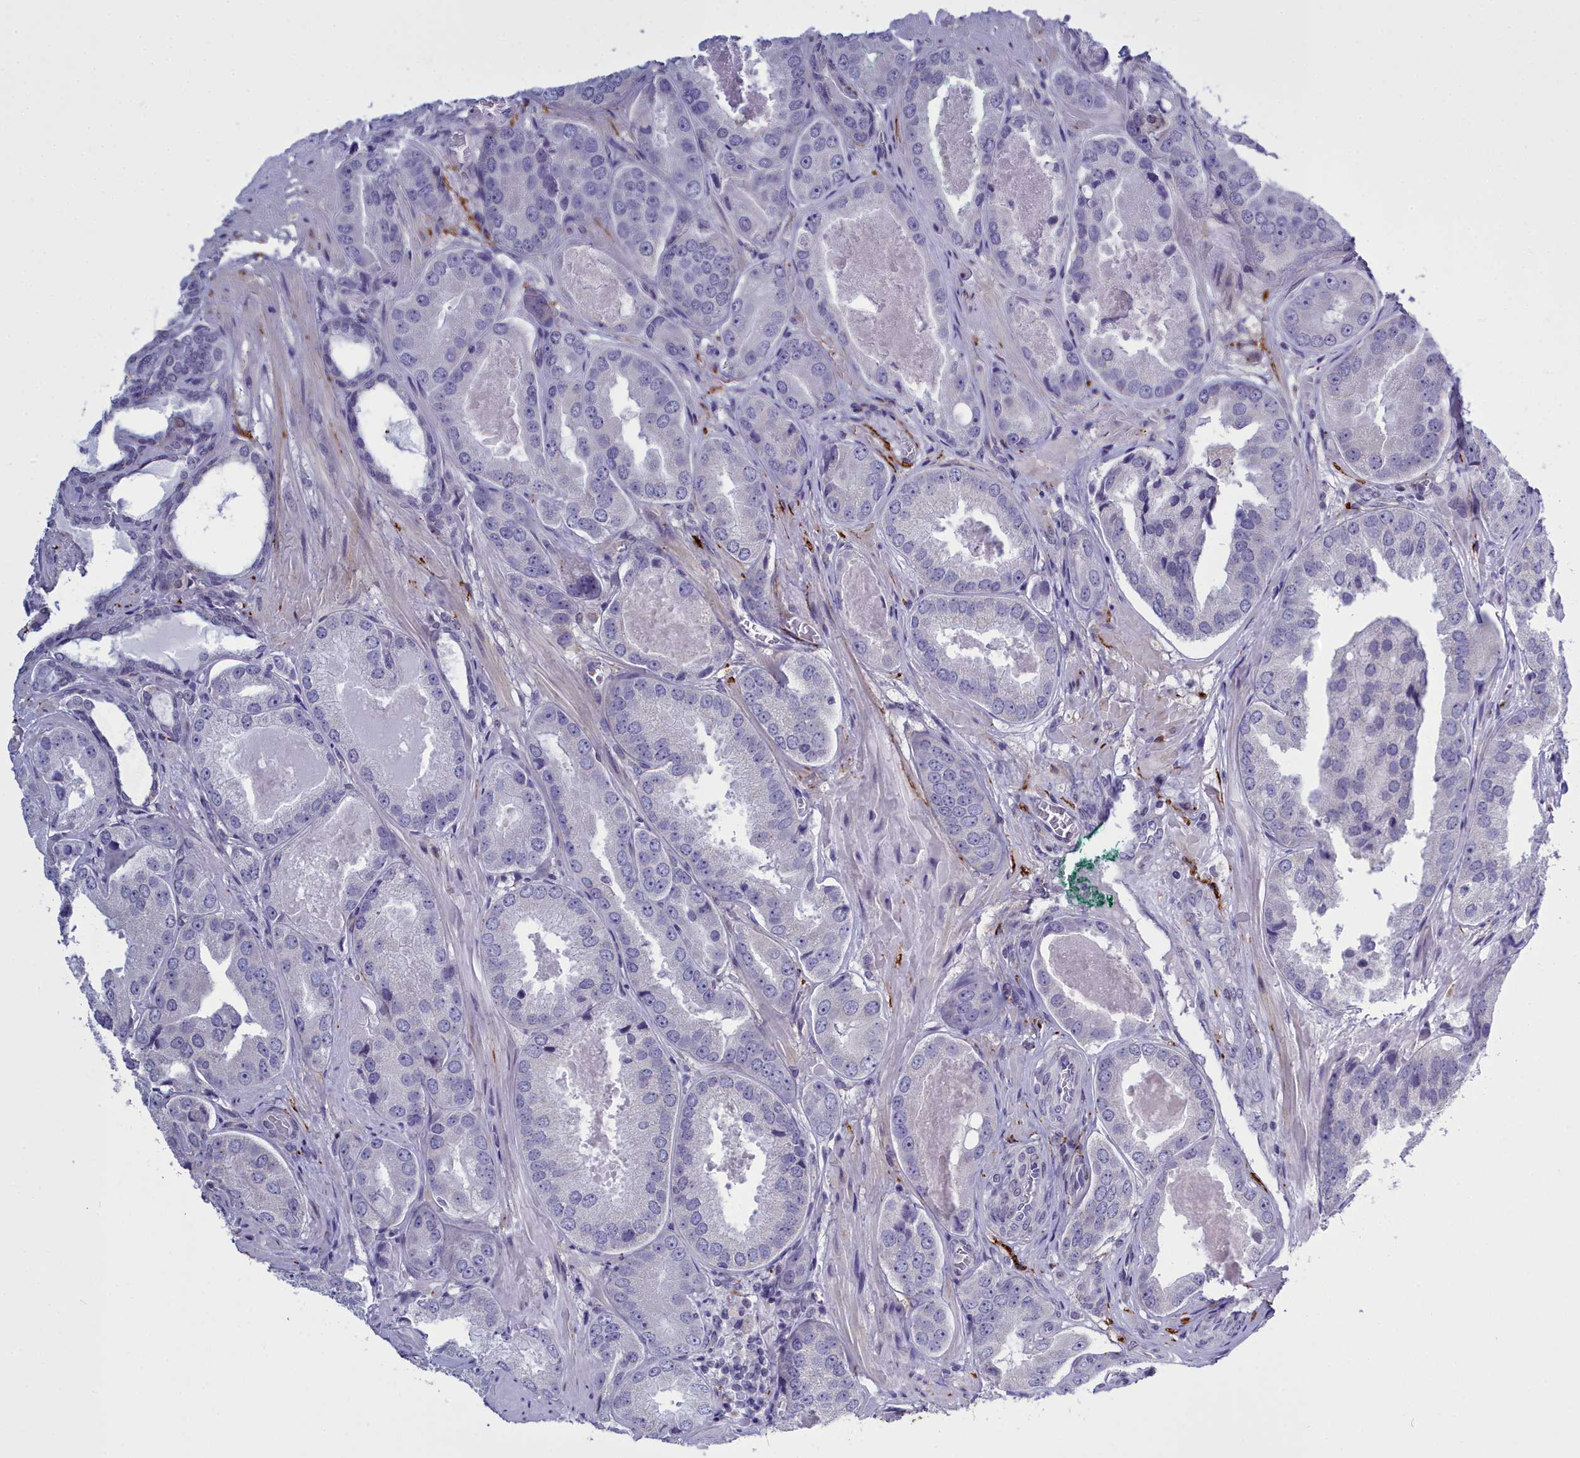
{"staining": {"intensity": "negative", "quantity": "none", "location": "none"}, "tissue": "prostate cancer", "cell_type": "Tumor cells", "image_type": "cancer", "snomed": [{"axis": "morphology", "description": "Adenocarcinoma, High grade"}, {"axis": "topography", "description": "Prostate"}], "caption": "Photomicrograph shows no protein staining in tumor cells of prostate cancer (high-grade adenocarcinoma) tissue.", "gene": "MAP6", "patient": {"sex": "male", "age": 63}}